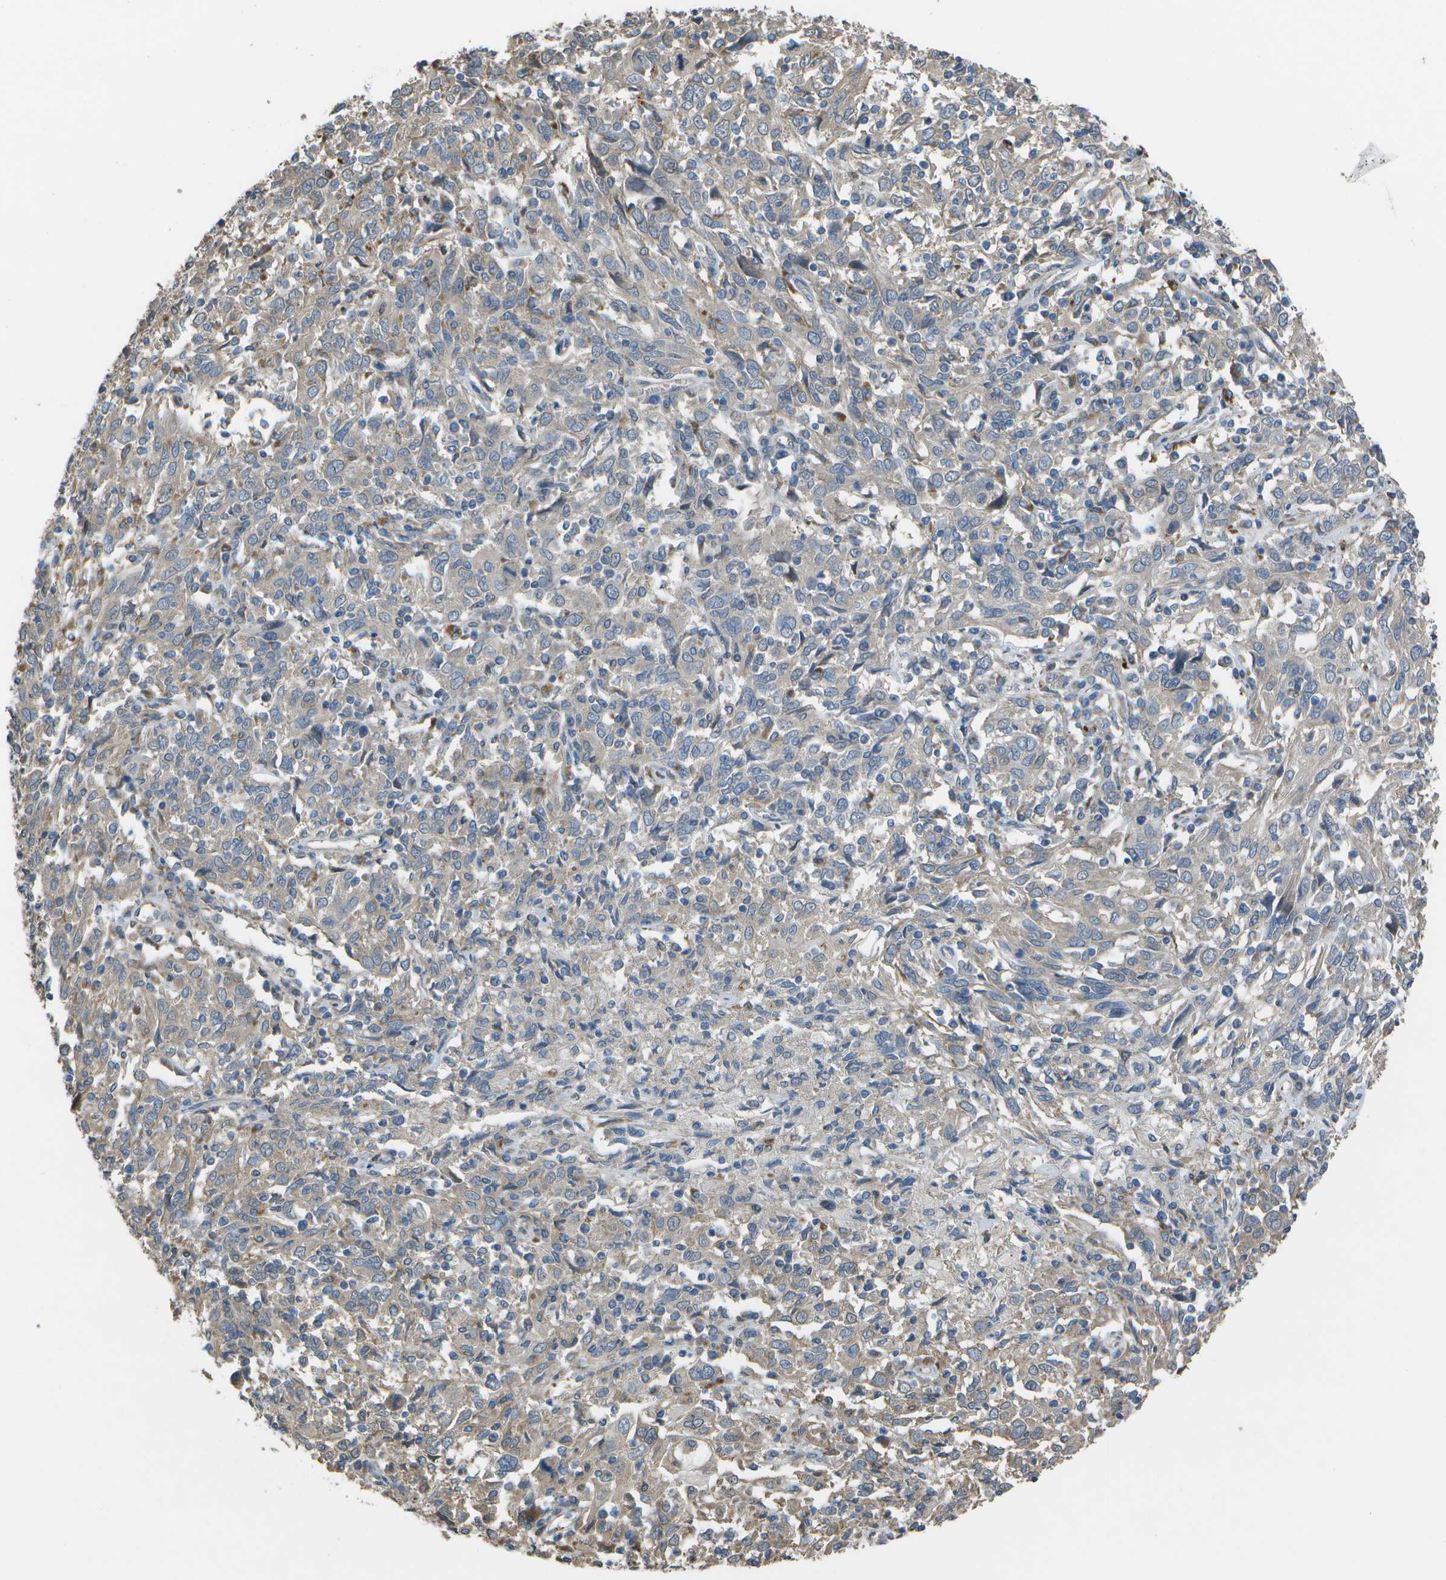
{"staining": {"intensity": "weak", "quantity": "25%-75%", "location": "cytoplasmic/membranous"}, "tissue": "cervical cancer", "cell_type": "Tumor cells", "image_type": "cancer", "snomed": [{"axis": "morphology", "description": "Squamous cell carcinoma, NOS"}, {"axis": "topography", "description": "Cervix"}], "caption": "Protein analysis of cervical squamous cell carcinoma tissue reveals weak cytoplasmic/membranous positivity in about 25%-75% of tumor cells.", "gene": "CLNS1A", "patient": {"sex": "female", "age": 46}}